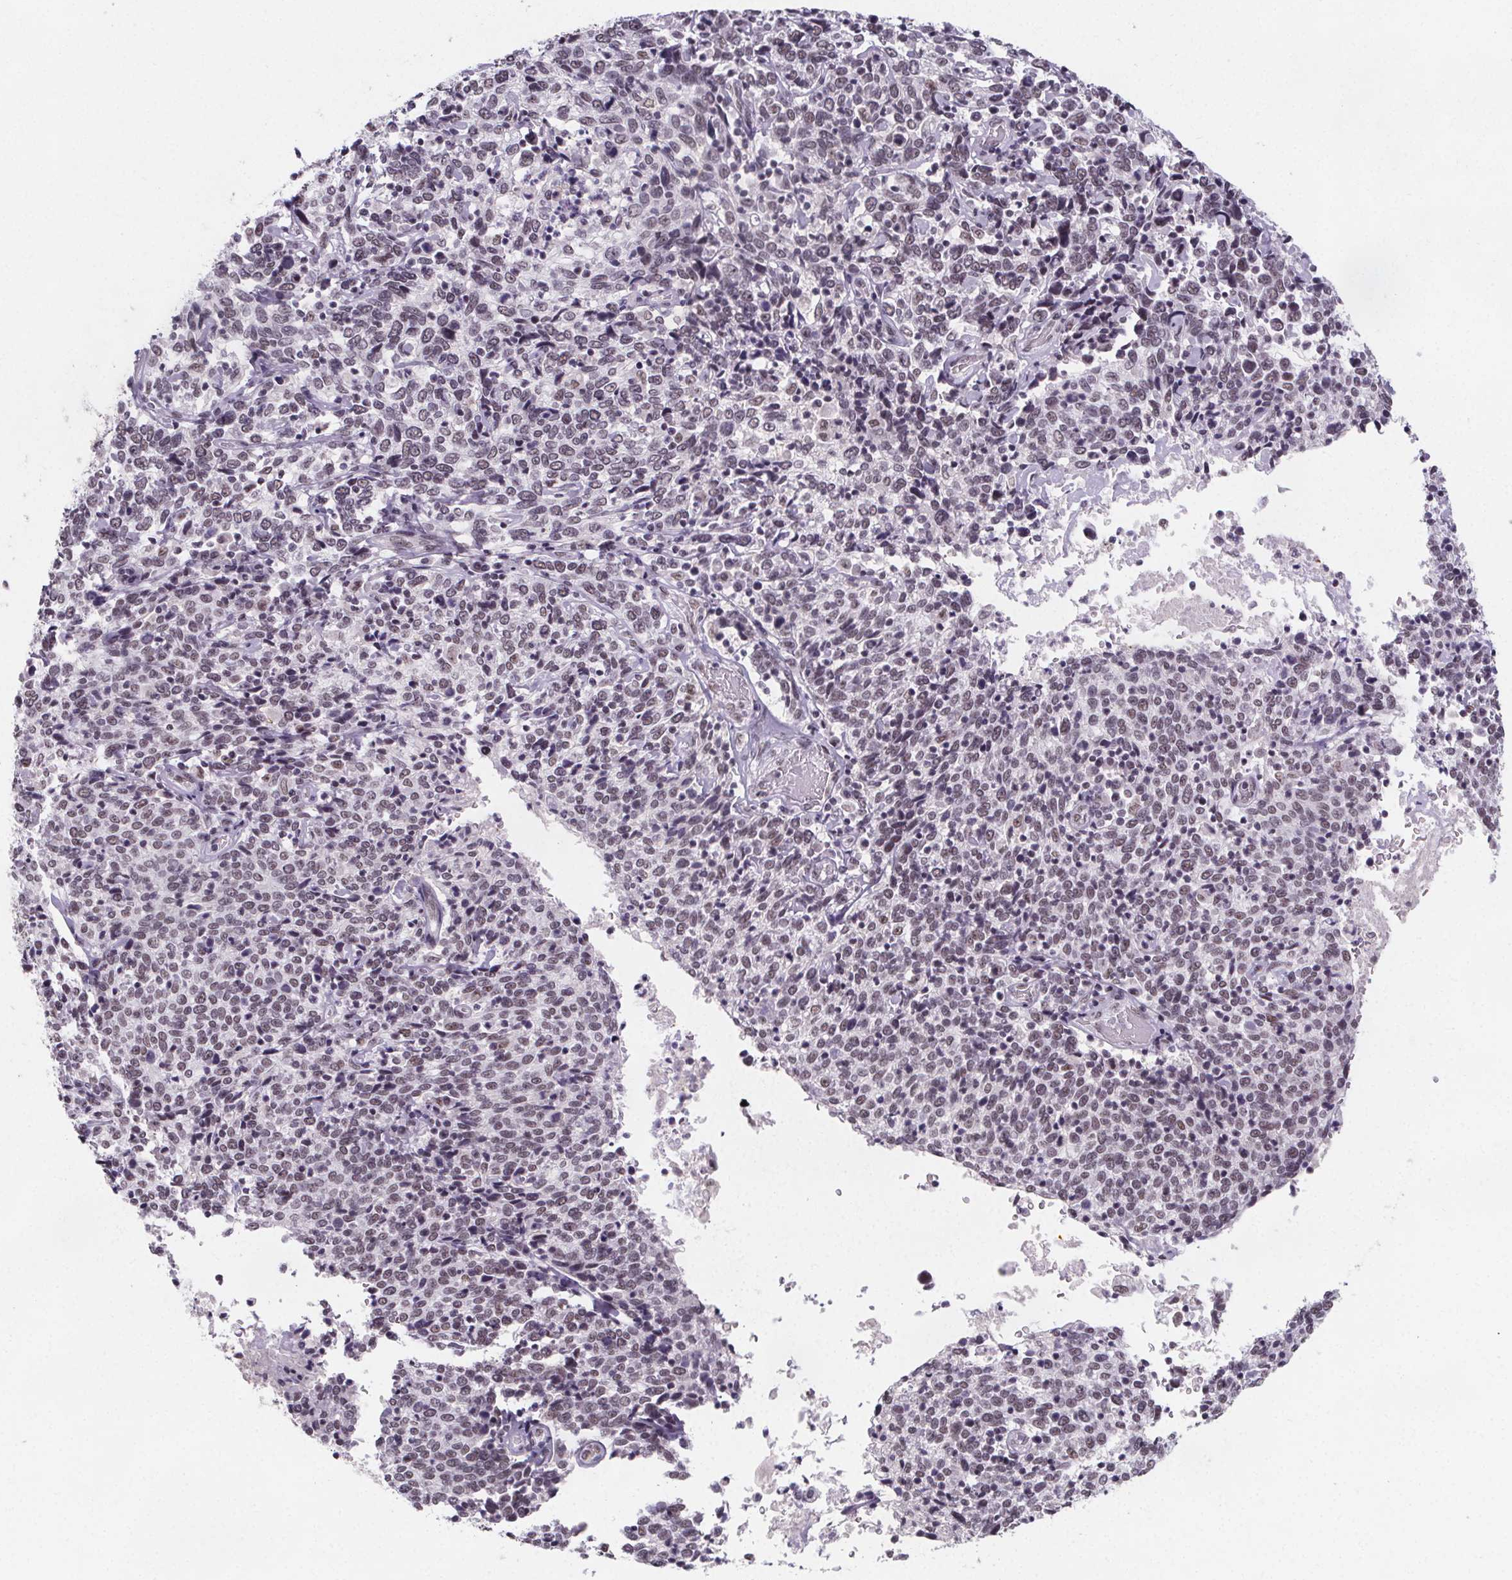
{"staining": {"intensity": "weak", "quantity": "25%-75%", "location": "nuclear"}, "tissue": "cervical cancer", "cell_type": "Tumor cells", "image_type": "cancer", "snomed": [{"axis": "morphology", "description": "Squamous cell carcinoma, NOS"}, {"axis": "topography", "description": "Cervix"}], "caption": "DAB immunohistochemical staining of human cervical cancer shows weak nuclear protein positivity in approximately 25%-75% of tumor cells.", "gene": "ZNF572", "patient": {"sex": "female", "age": 46}}